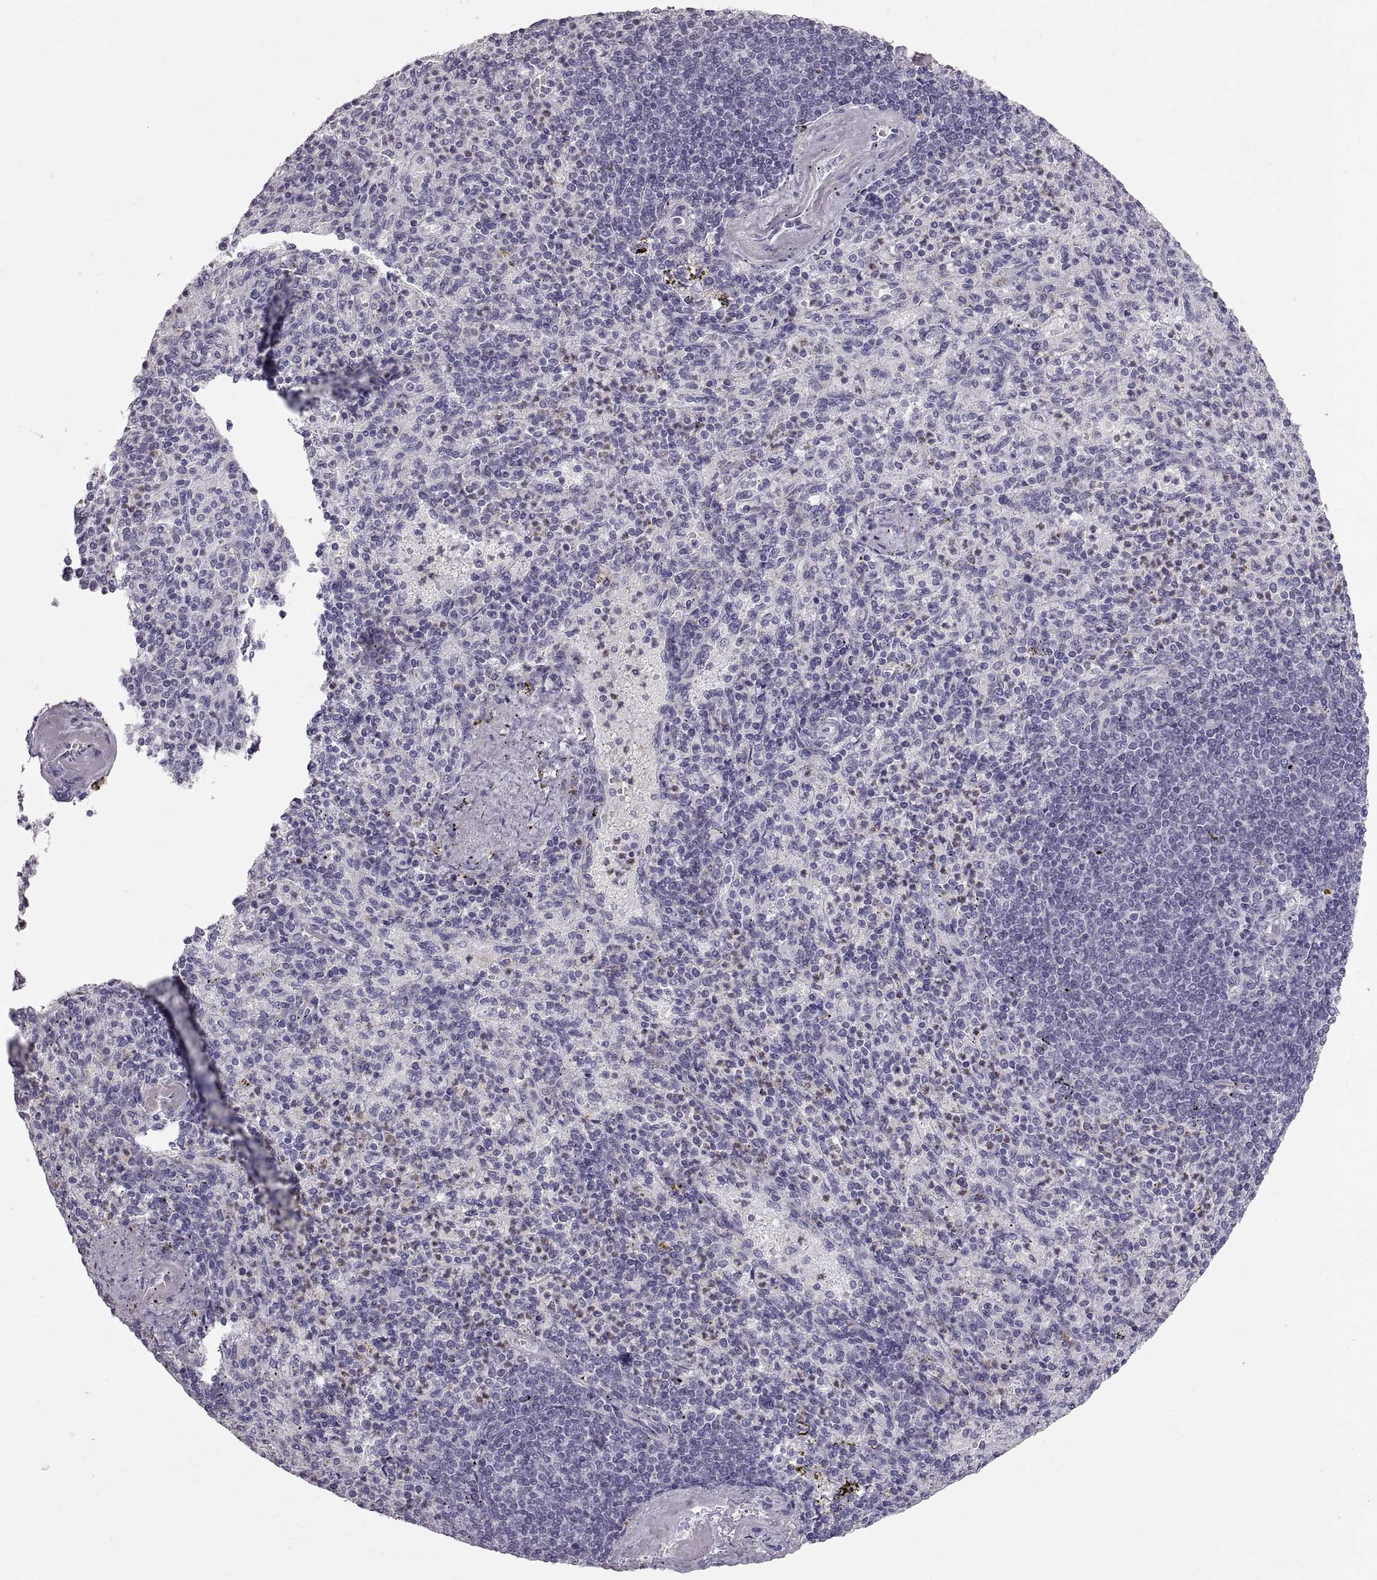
{"staining": {"intensity": "negative", "quantity": "none", "location": "none"}, "tissue": "spleen", "cell_type": "Cells in red pulp", "image_type": "normal", "snomed": [{"axis": "morphology", "description": "Normal tissue, NOS"}, {"axis": "topography", "description": "Spleen"}], "caption": "The IHC histopathology image has no significant staining in cells in red pulp of spleen. (IHC, brightfield microscopy, high magnification).", "gene": "SPACDR", "patient": {"sex": "female", "age": 74}}